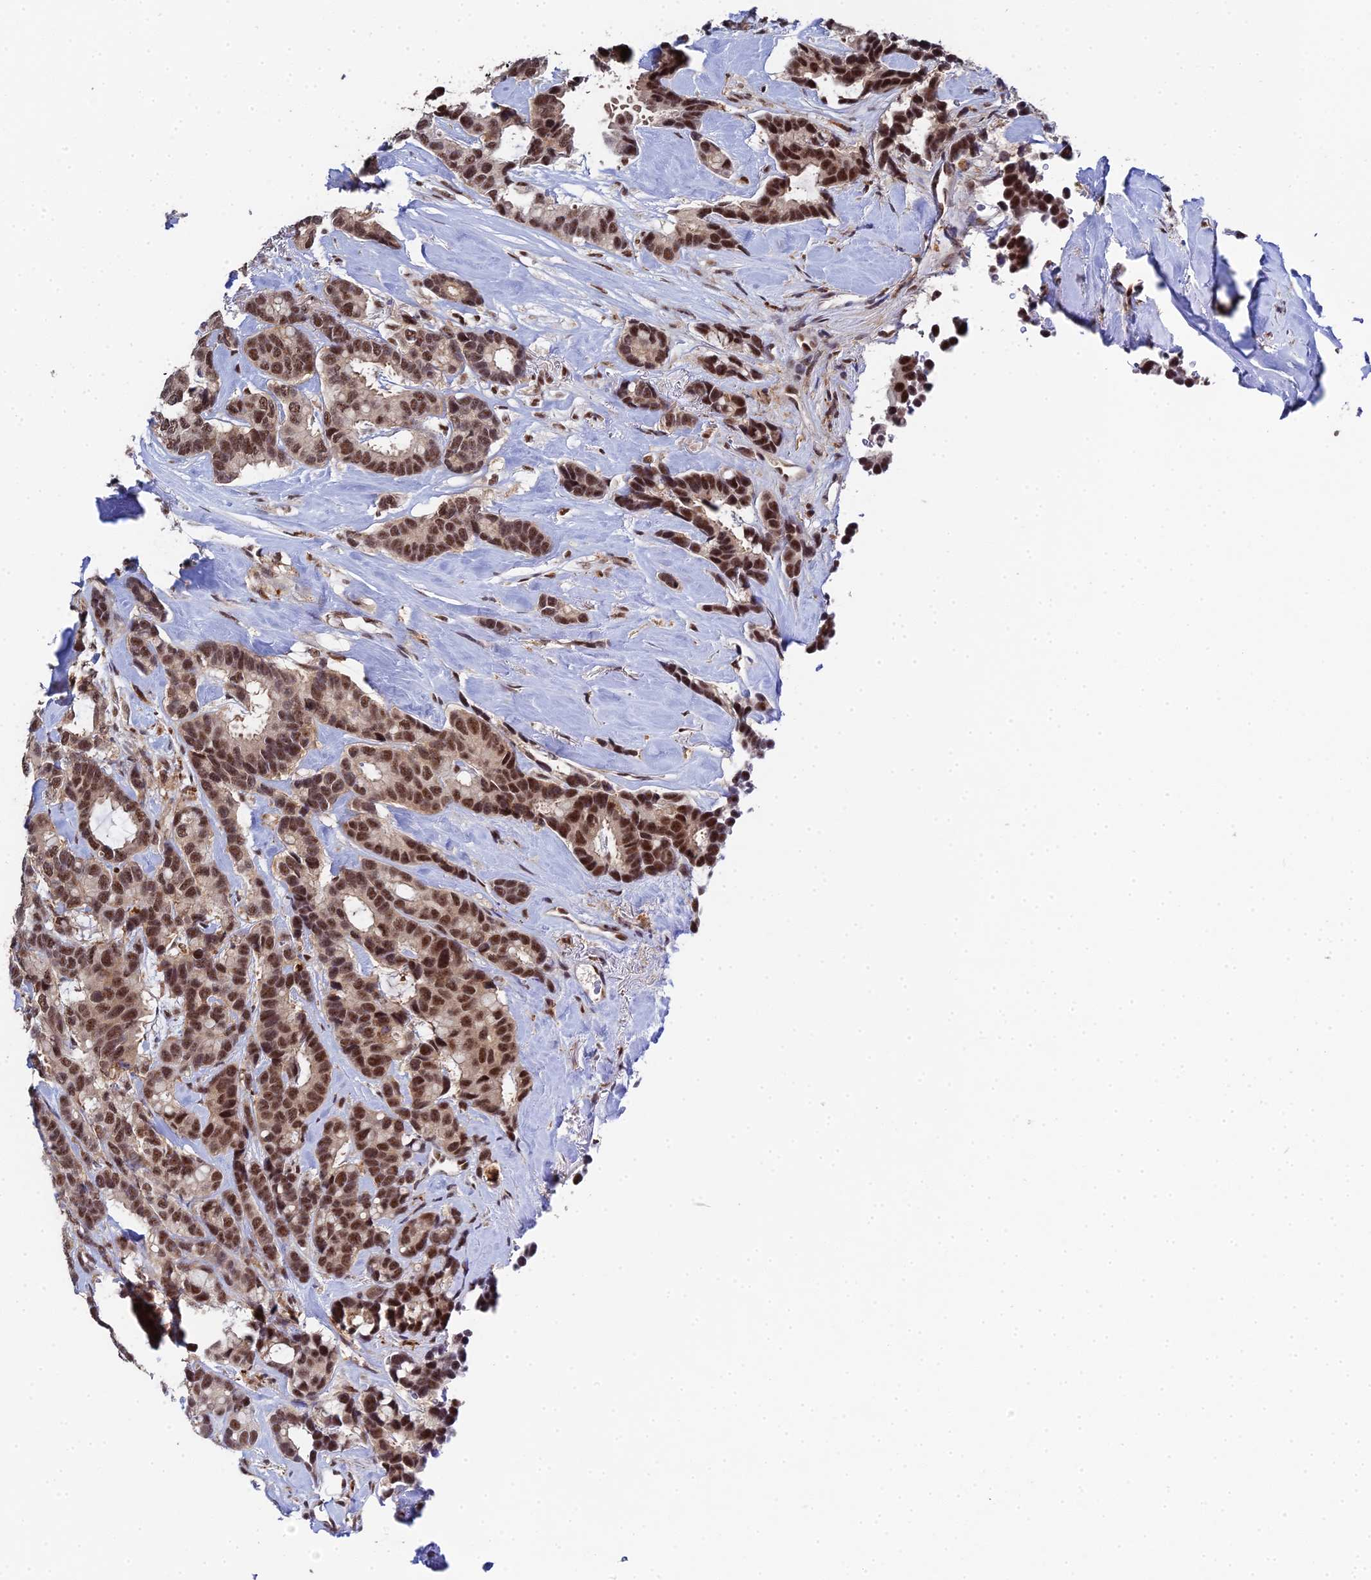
{"staining": {"intensity": "strong", "quantity": ">75%", "location": "nuclear"}, "tissue": "breast cancer", "cell_type": "Tumor cells", "image_type": "cancer", "snomed": [{"axis": "morphology", "description": "Duct carcinoma"}, {"axis": "topography", "description": "Breast"}], "caption": "Tumor cells display high levels of strong nuclear positivity in about >75% of cells in invasive ductal carcinoma (breast).", "gene": "MAGOHB", "patient": {"sex": "female", "age": 87}}